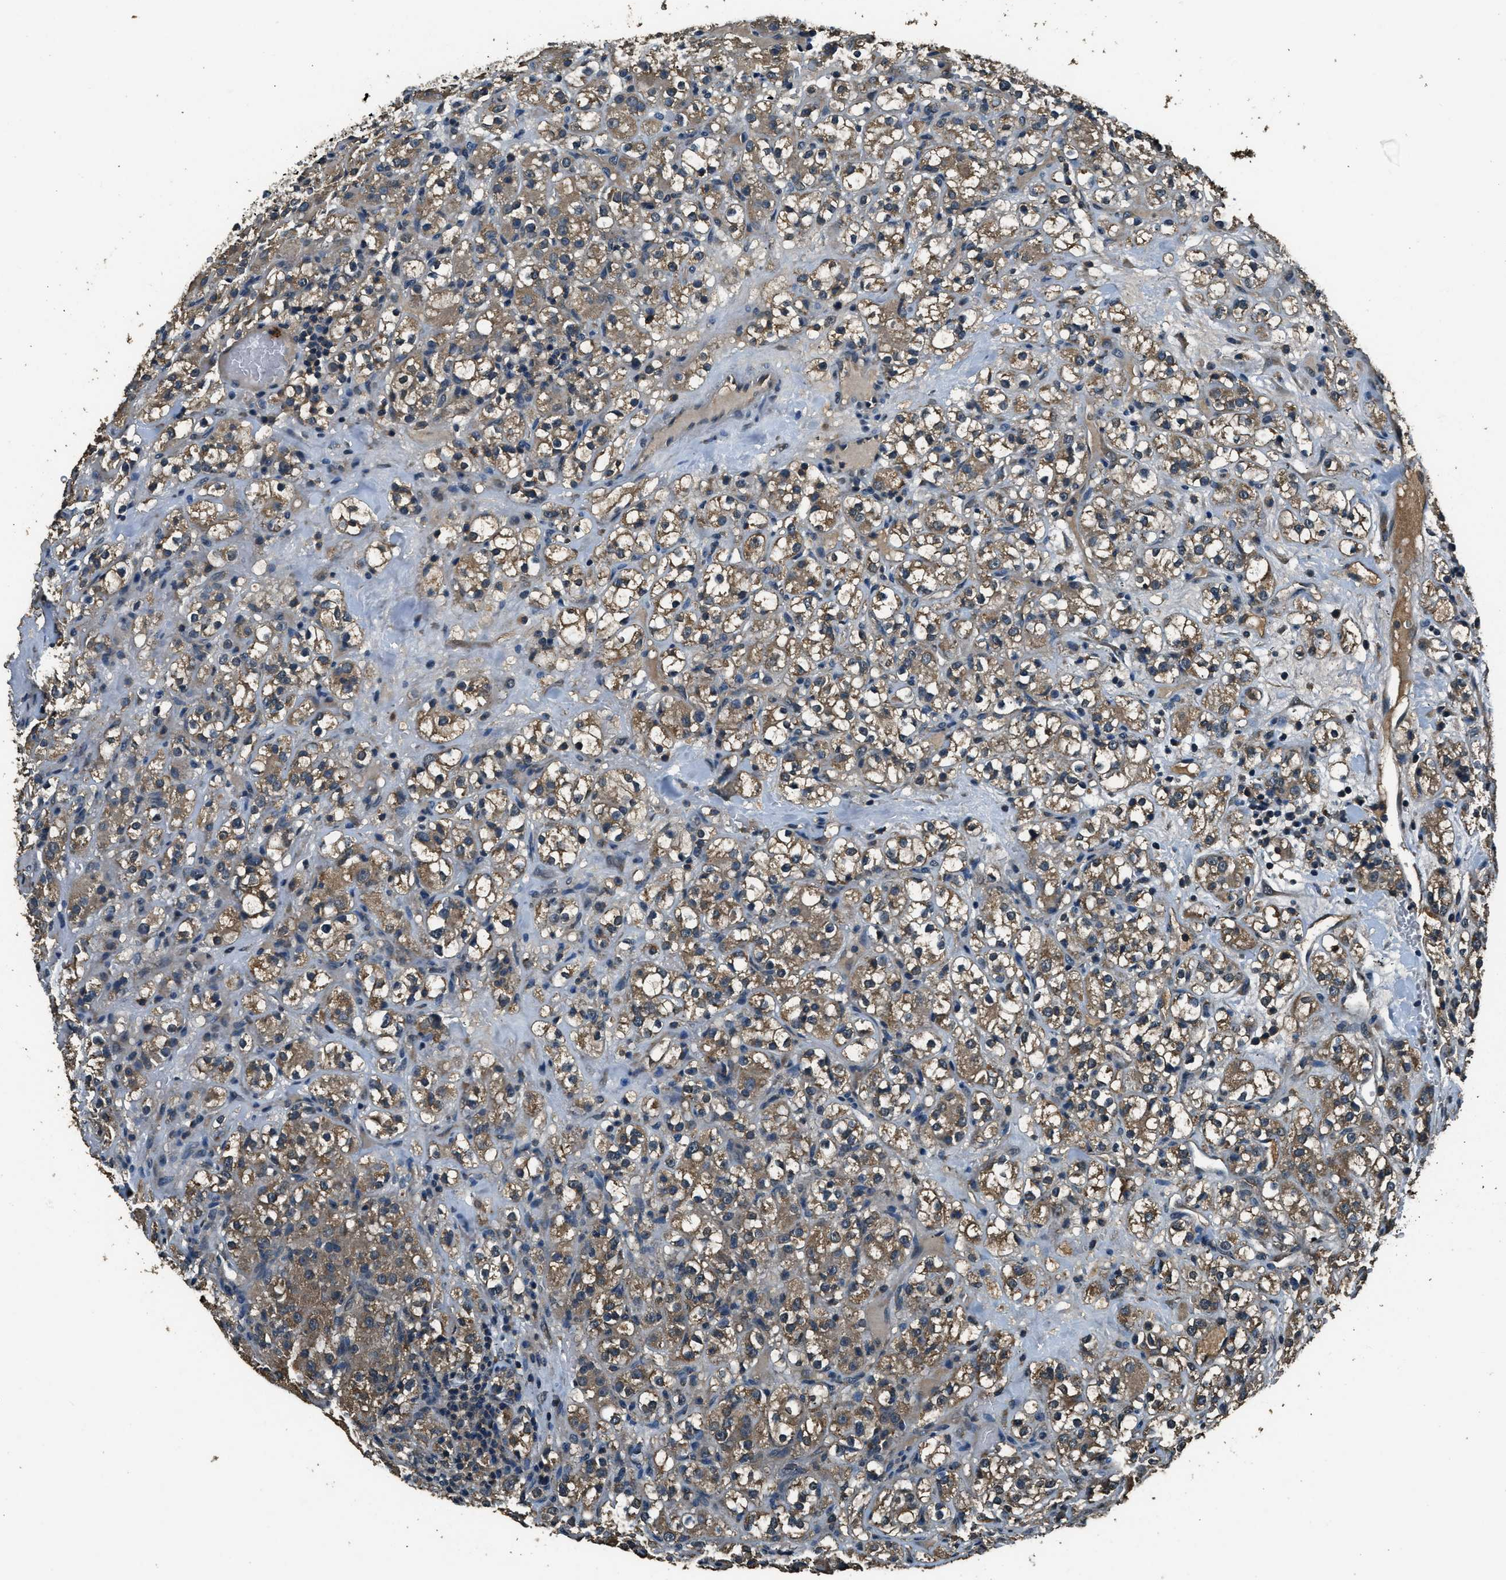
{"staining": {"intensity": "weak", "quantity": ">75%", "location": "cytoplasmic/membranous"}, "tissue": "renal cancer", "cell_type": "Tumor cells", "image_type": "cancer", "snomed": [{"axis": "morphology", "description": "Normal tissue, NOS"}, {"axis": "morphology", "description": "Adenocarcinoma, NOS"}, {"axis": "topography", "description": "Kidney"}], "caption": "Immunohistochemistry (IHC) image of neoplastic tissue: human renal cancer (adenocarcinoma) stained using immunohistochemistry (IHC) exhibits low levels of weak protein expression localized specifically in the cytoplasmic/membranous of tumor cells, appearing as a cytoplasmic/membranous brown color.", "gene": "SALL3", "patient": {"sex": "male", "age": 61}}